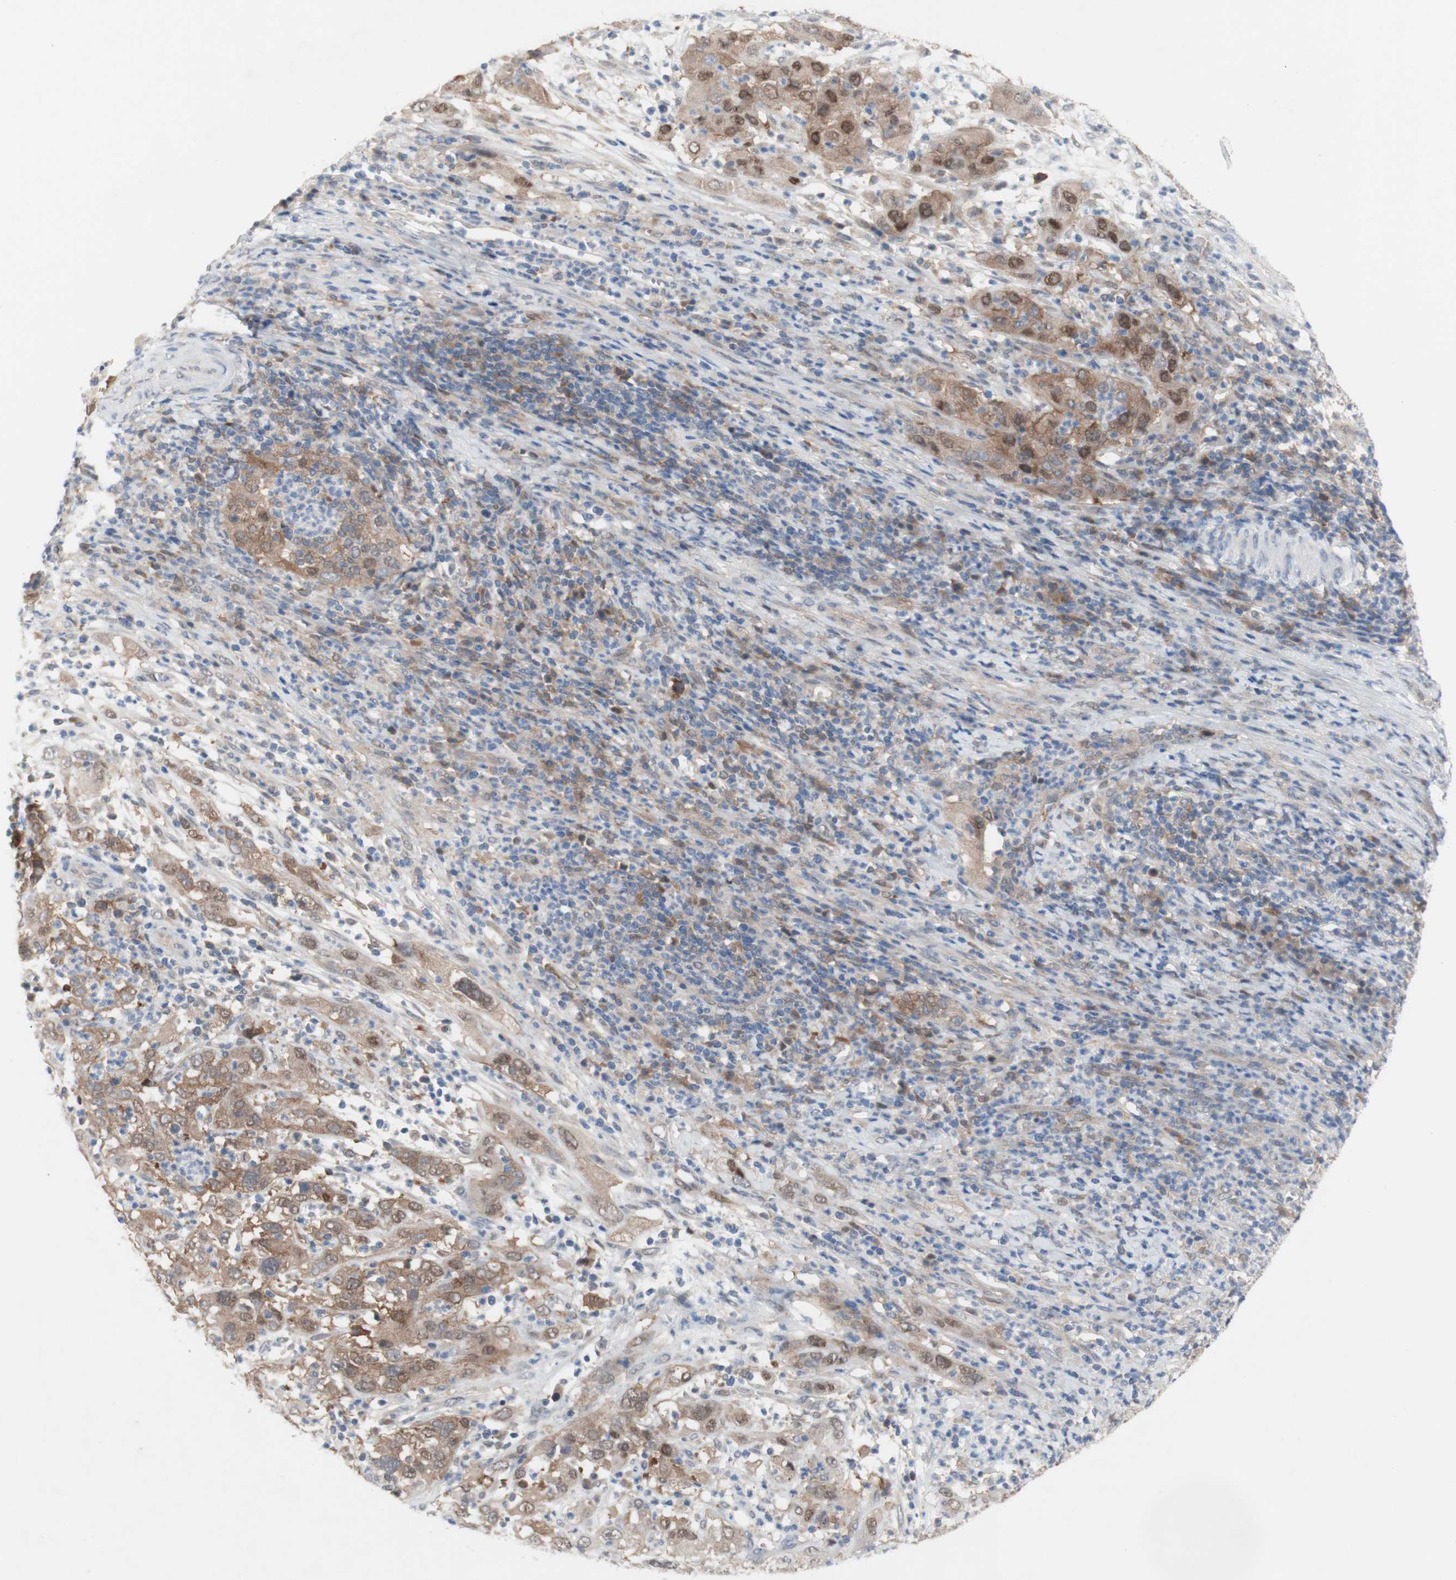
{"staining": {"intensity": "moderate", "quantity": ">75%", "location": "cytoplasmic/membranous,nuclear"}, "tissue": "cervical cancer", "cell_type": "Tumor cells", "image_type": "cancer", "snomed": [{"axis": "morphology", "description": "Squamous cell carcinoma, NOS"}, {"axis": "topography", "description": "Cervix"}], "caption": "Tumor cells exhibit medium levels of moderate cytoplasmic/membranous and nuclear positivity in about >75% of cells in cervical squamous cell carcinoma. The protein is stained brown, and the nuclei are stained in blue (DAB IHC with brightfield microscopy, high magnification).", "gene": "PRMT5", "patient": {"sex": "female", "age": 32}}